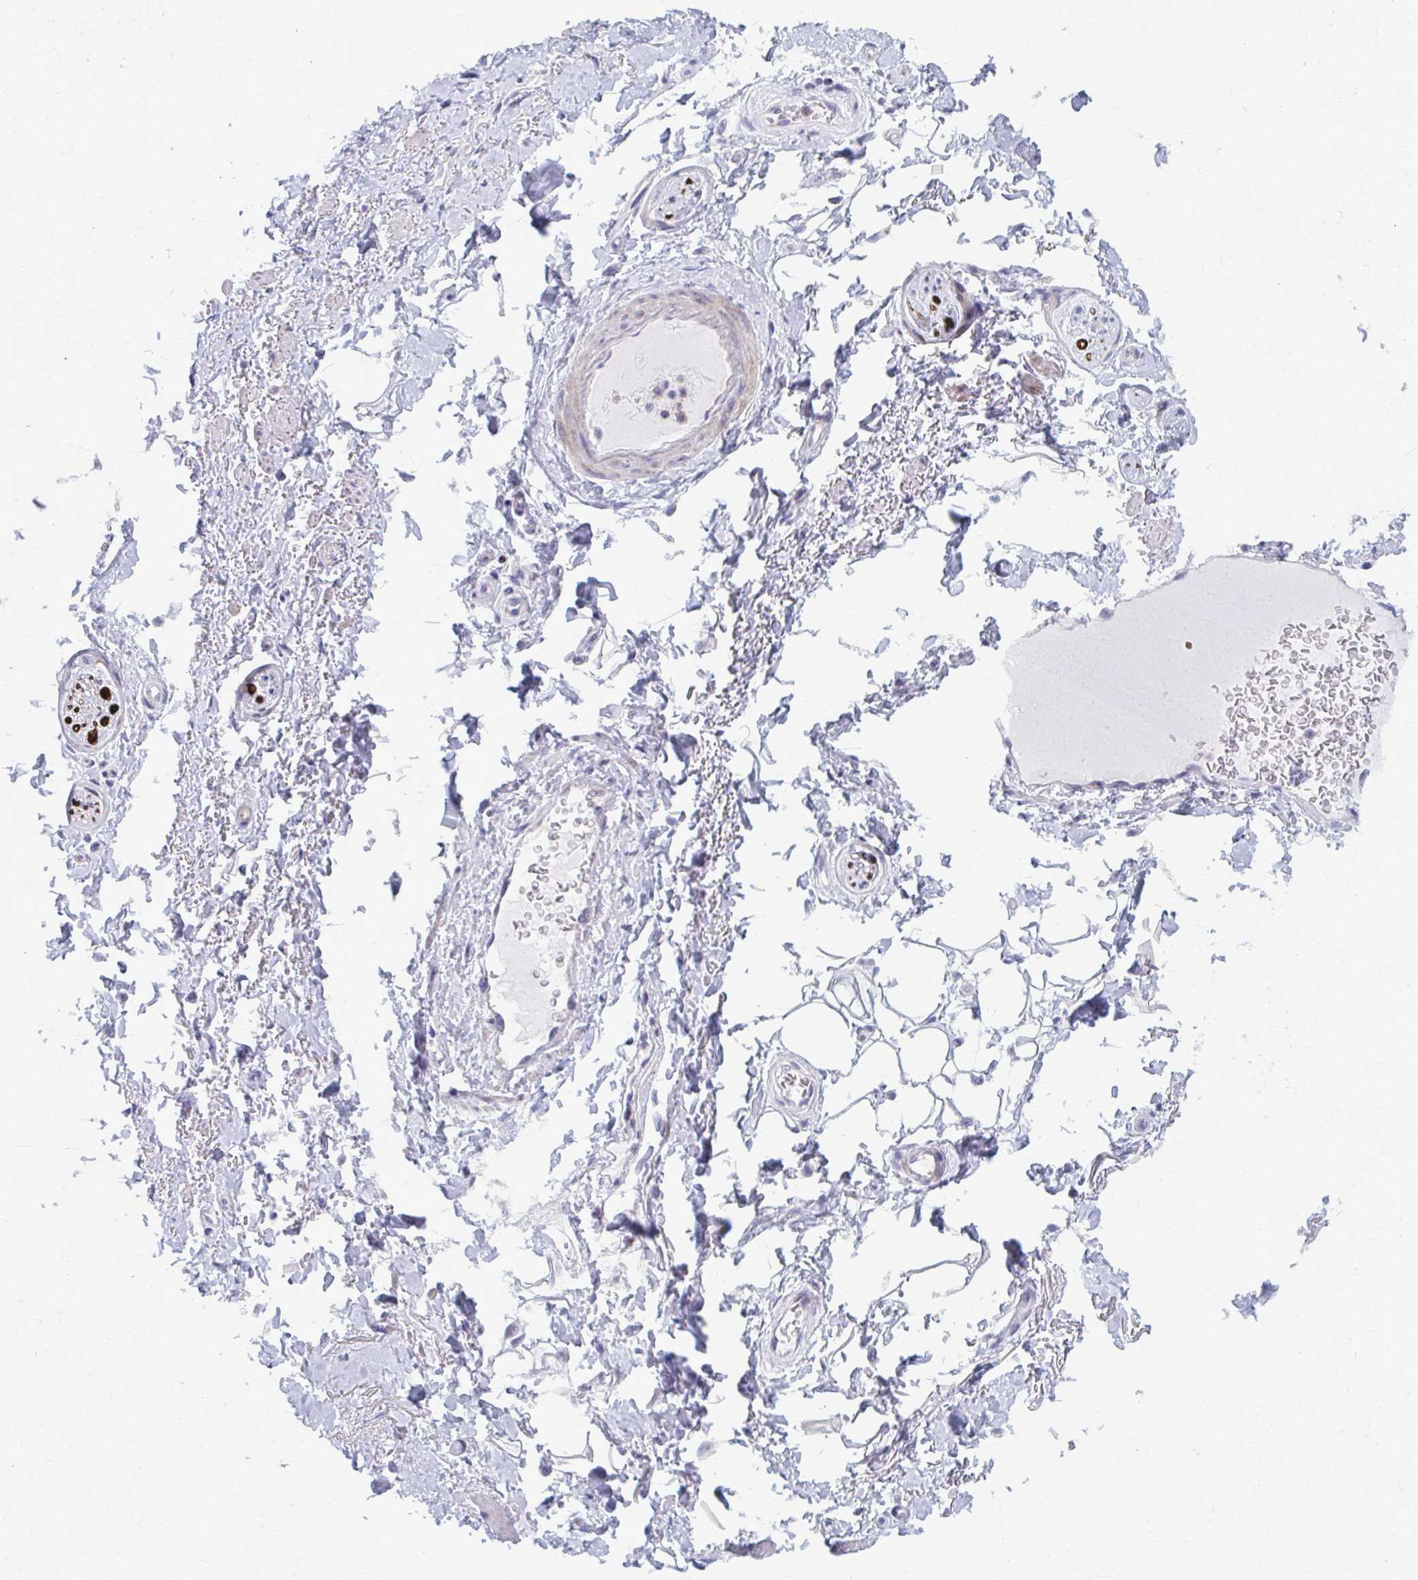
{"staining": {"intensity": "negative", "quantity": "none", "location": "none"}, "tissue": "adipose tissue", "cell_type": "Adipocytes", "image_type": "normal", "snomed": [{"axis": "morphology", "description": "Normal tissue, NOS"}, {"axis": "topography", "description": "Peripheral nerve tissue"}], "caption": "Immunohistochemistry (IHC) micrograph of unremarkable adipose tissue: adipose tissue stained with DAB exhibits no significant protein positivity in adipocytes. The staining is performed using DAB brown chromogen with nuclei counter-stained in using hematoxylin.", "gene": "PEDS1", "patient": {"sex": "male", "age": 51}}